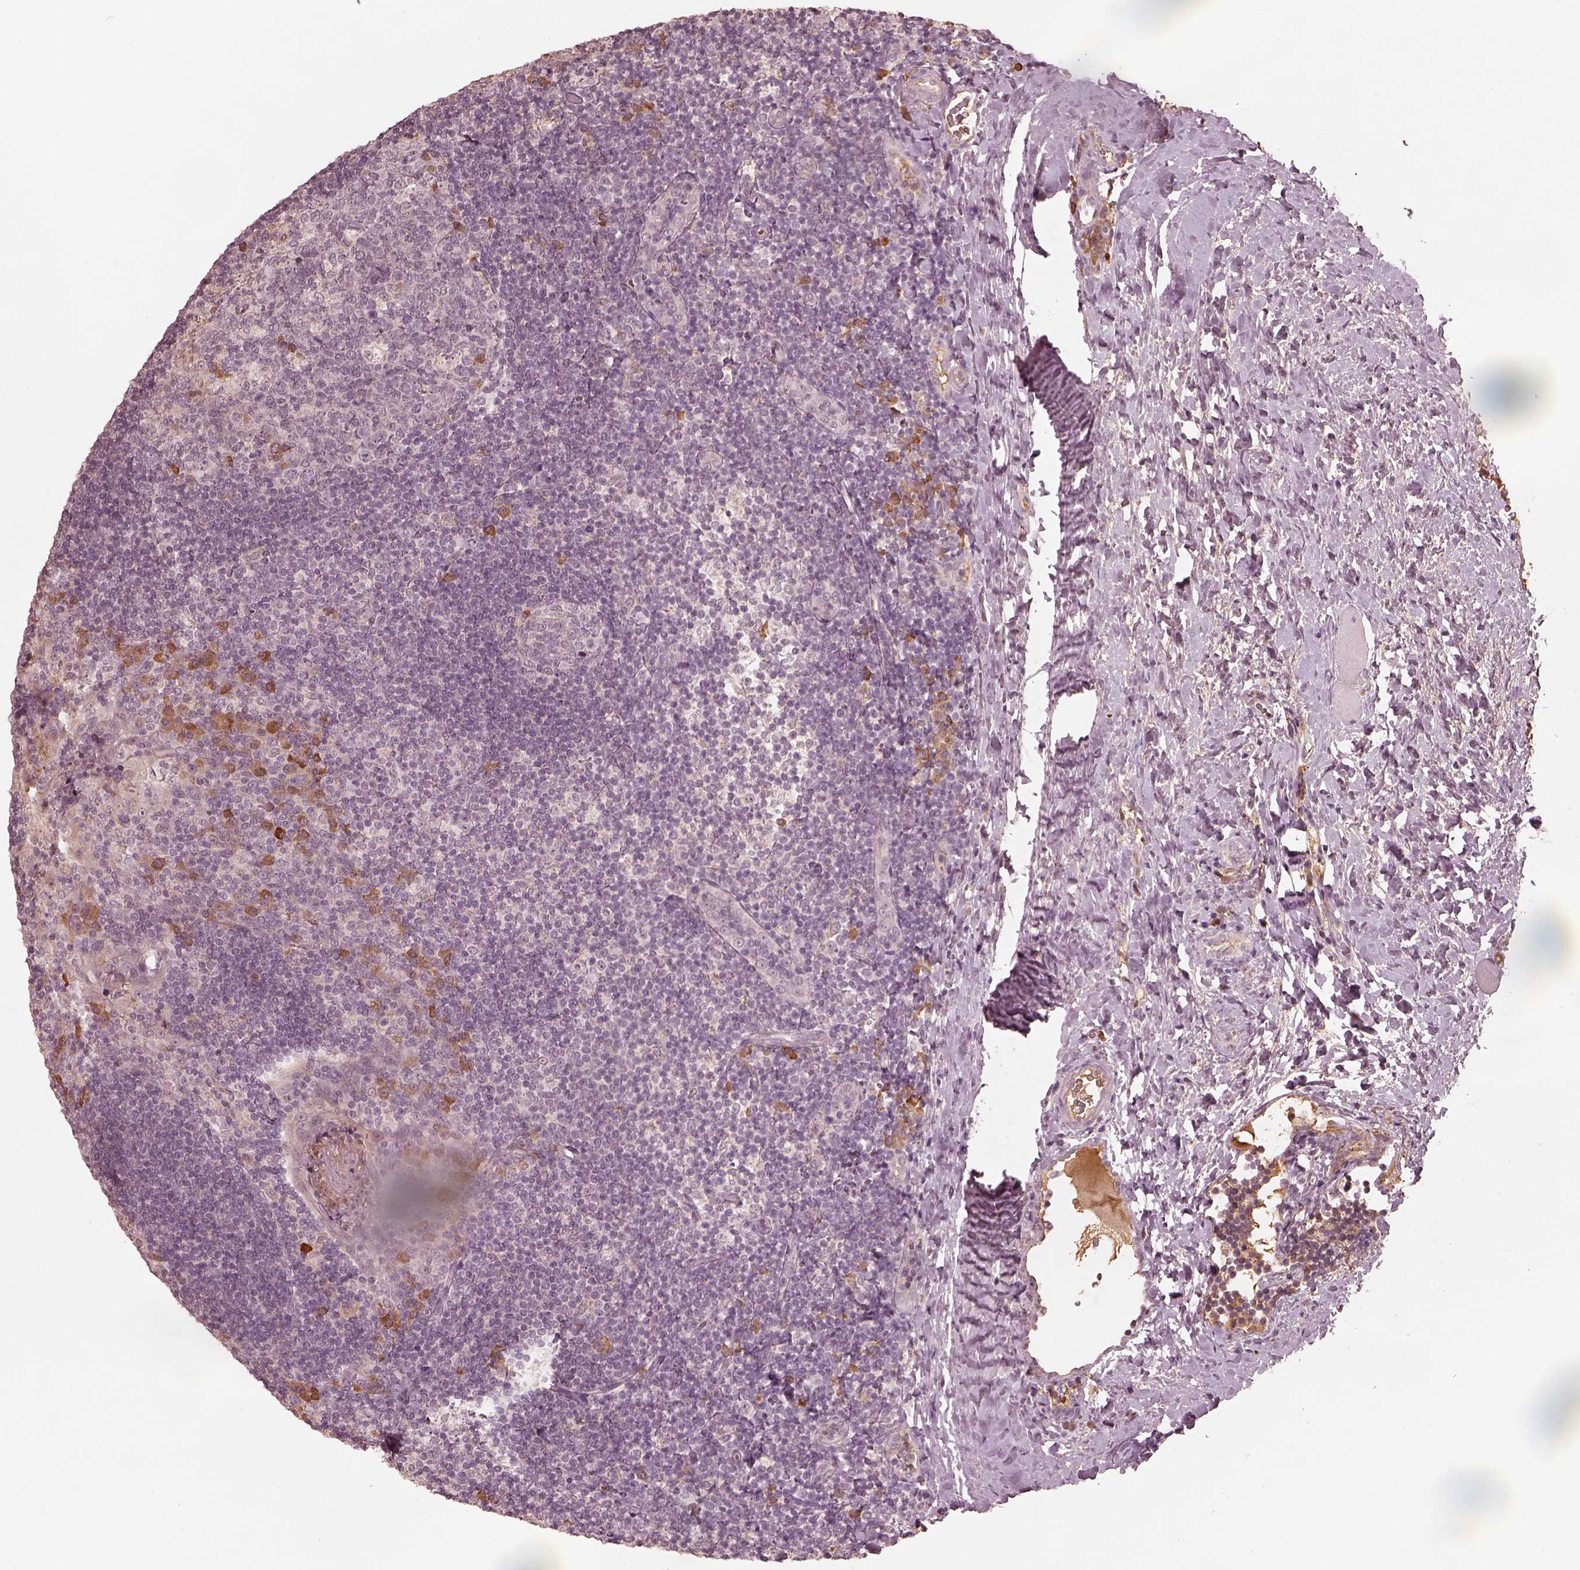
{"staining": {"intensity": "moderate", "quantity": "<25%", "location": "cytoplasmic/membranous"}, "tissue": "tonsil", "cell_type": "Germinal center cells", "image_type": "normal", "snomed": [{"axis": "morphology", "description": "Normal tissue, NOS"}, {"axis": "topography", "description": "Tonsil"}], "caption": "A micrograph of tonsil stained for a protein reveals moderate cytoplasmic/membranous brown staining in germinal center cells. The protein is stained brown, and the nuclei are stained in blue (DAB IHC with brightfield microscopy, high magnification).", "gene": "CALR3", "patient": {"sex": "male", "age": 17}}